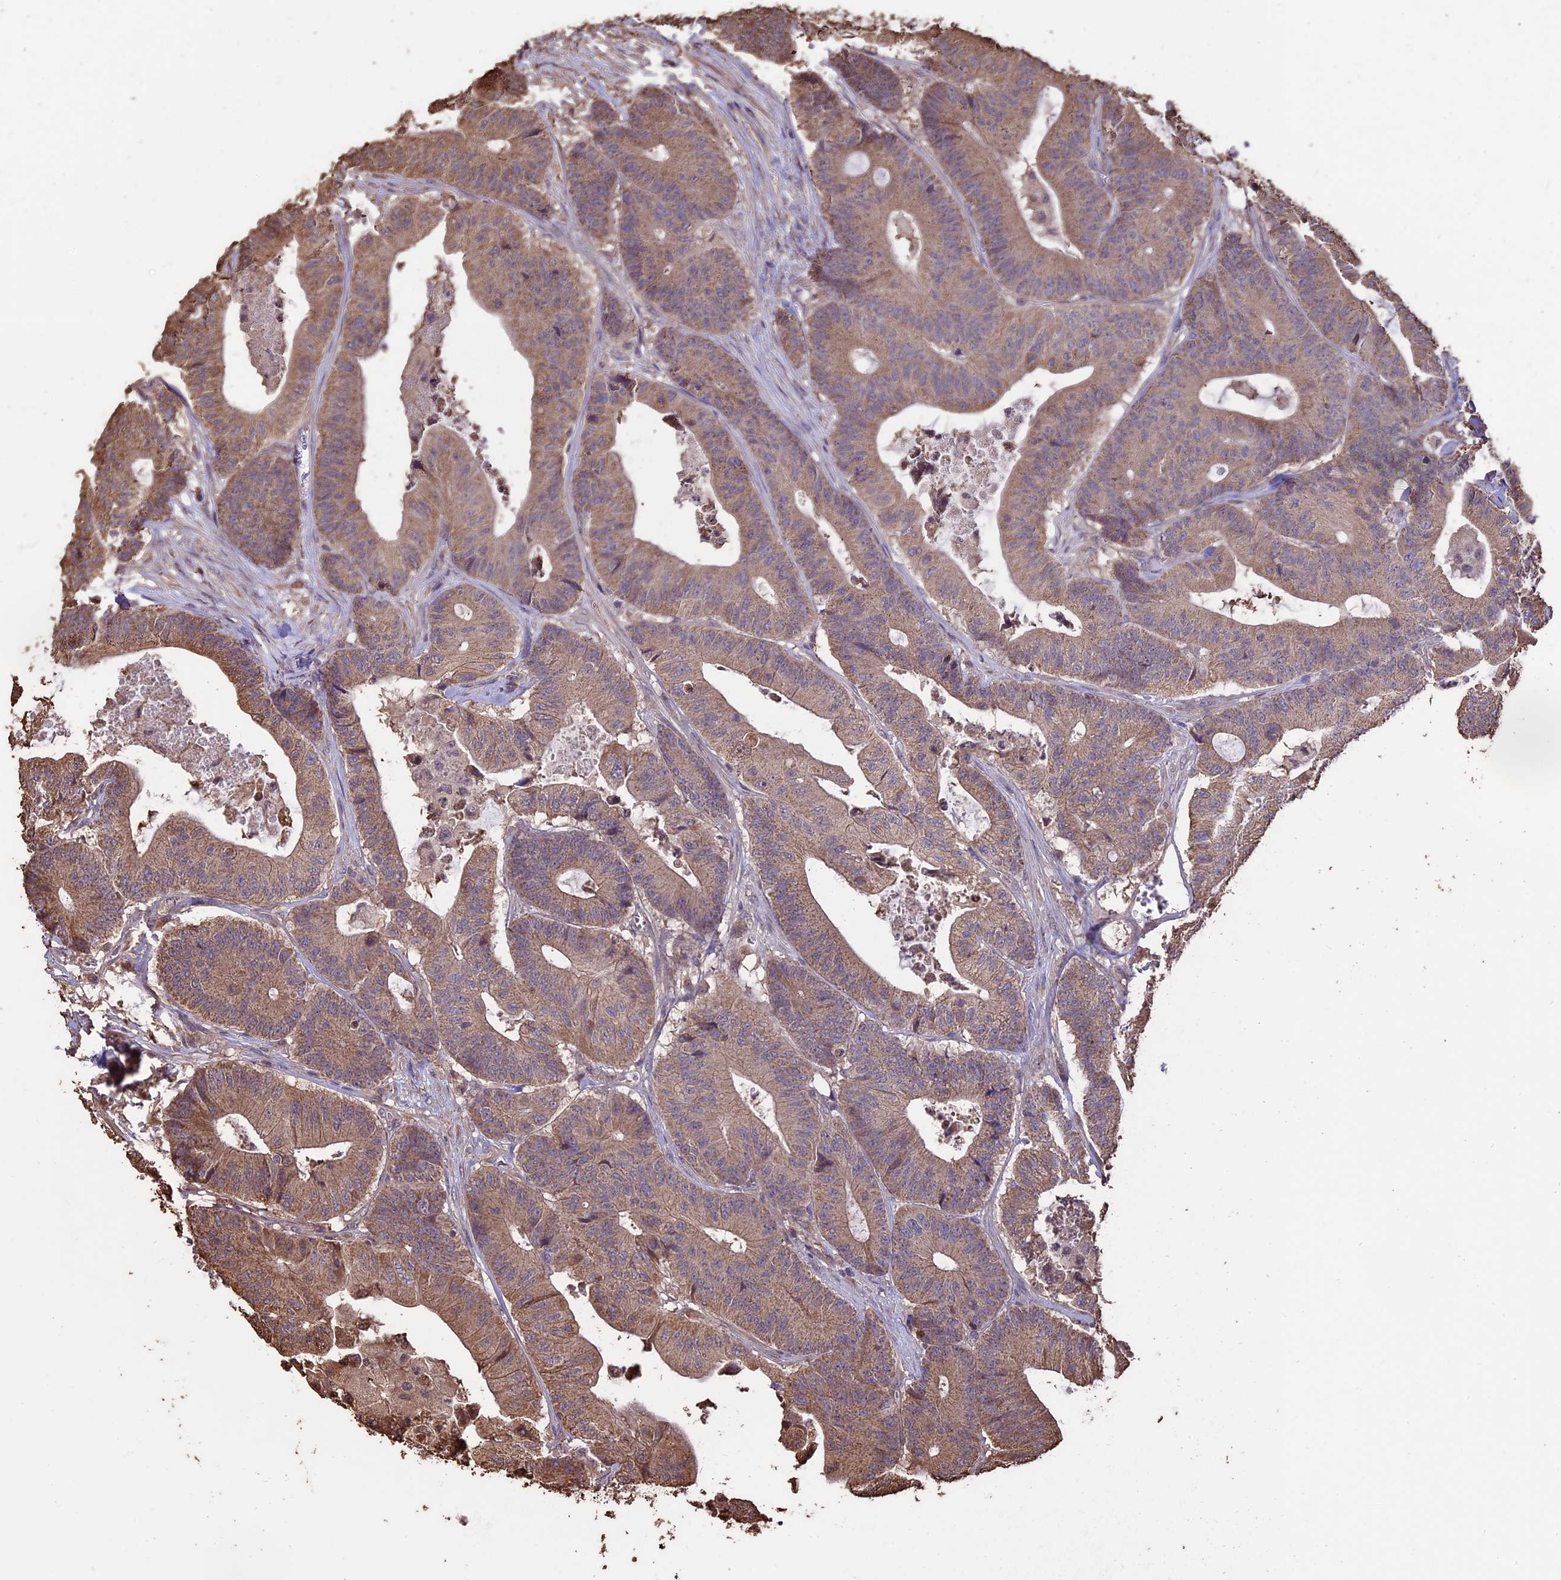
{"staining": {"intensity": "moderate", "quantity": ">75%", "location": "cytoplasmic/membranous"}, "tissue": "colorectal cancer", "cell_type": "Tumor cells", "image_type": "cancer", "snomed": [{"axis": "morphology", "description": "Adenocarcinoma, NOS"}, {"axis": "topography", "description": "Colon"}], "caption": "Immunohistochemistry micrograph of neoplastic tissue: human adenocarcinoma (colorectal) stained using IHC demonstrates medium levels of moderate protein expression localized specifically in the cytoplasmic/membranous of tumor cells, appearing as a cytoplasmic/membranous brown color.", "gene": "PGPEP1L", "patient": {"sex": "female", "age": 84}}